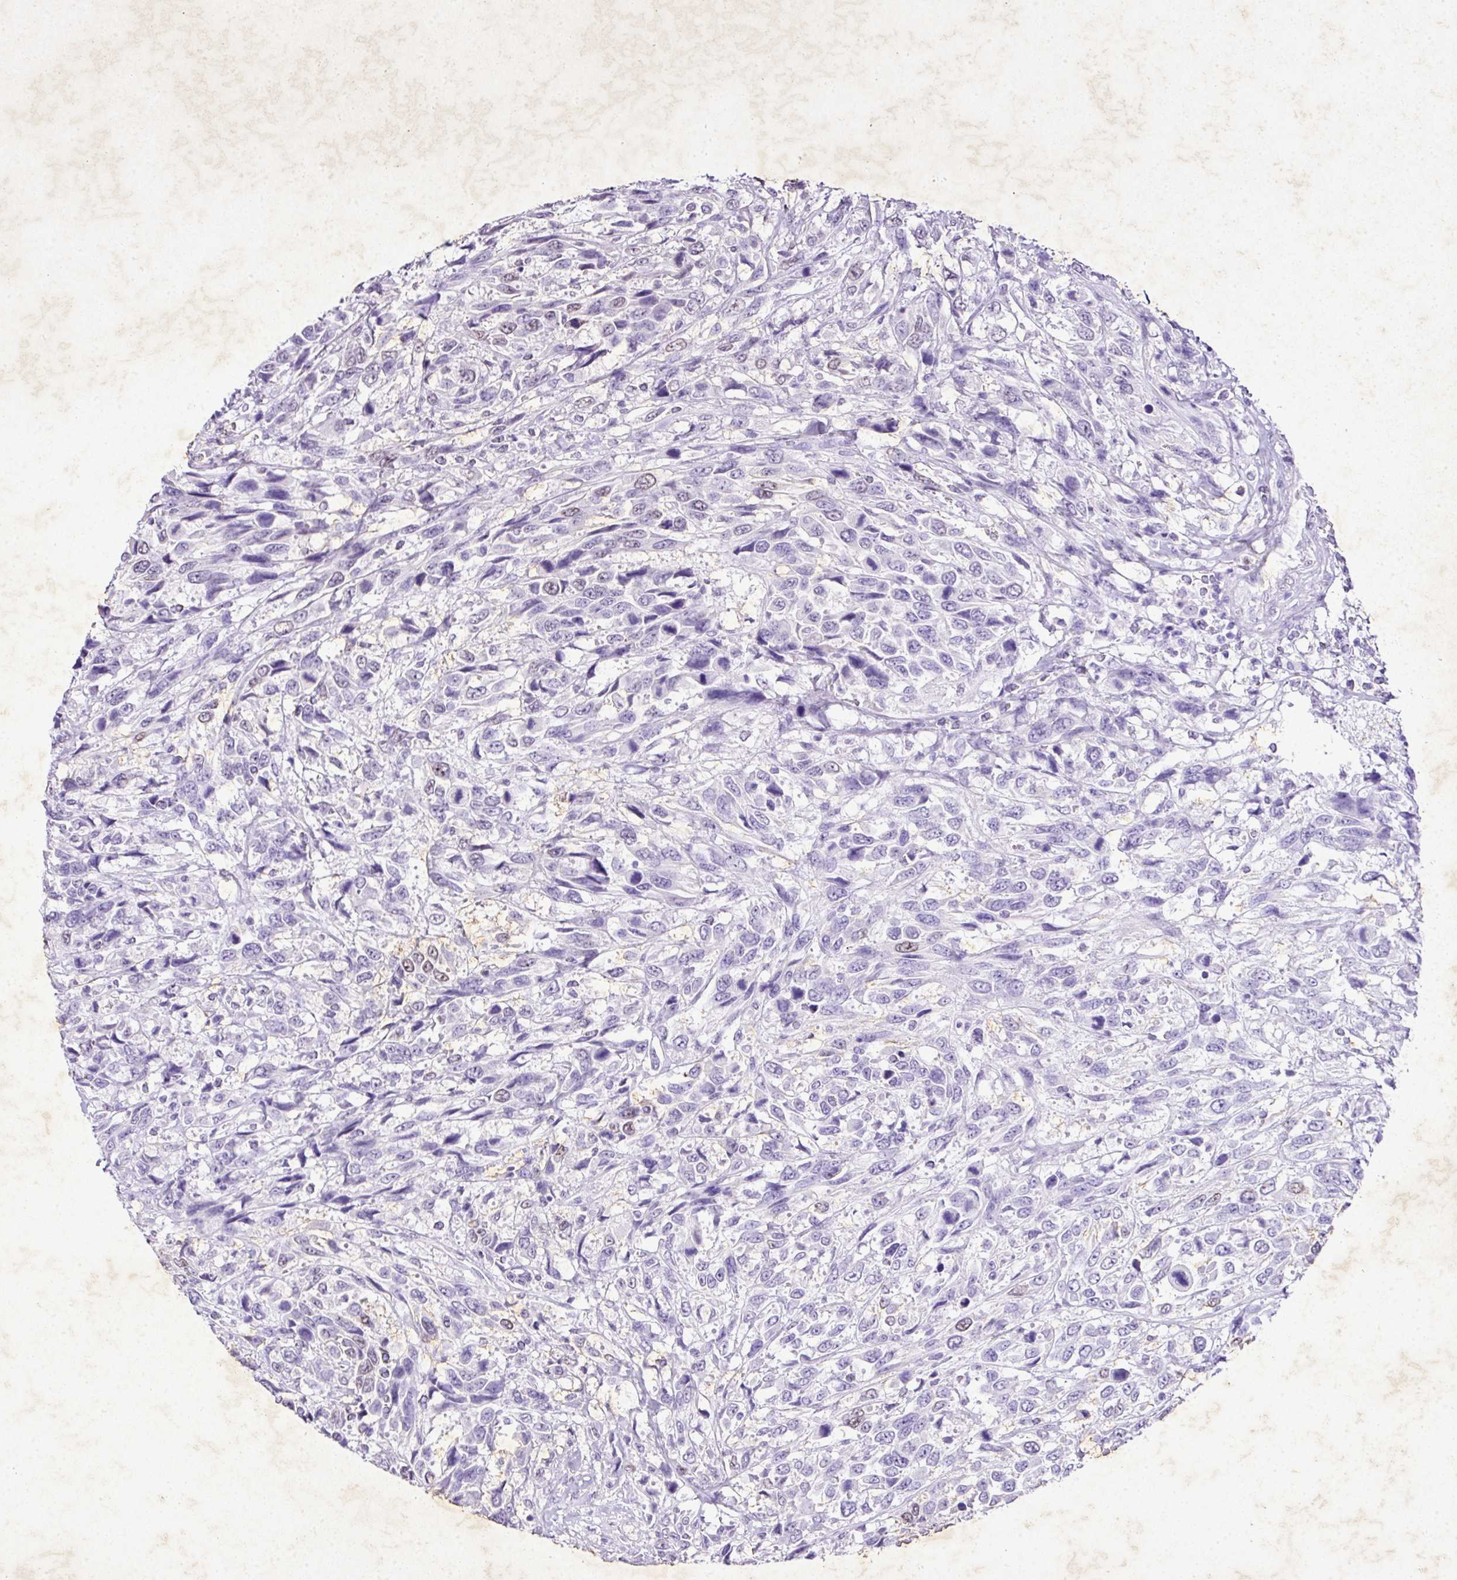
{"staining": {"intensity": "negative", "quantity": "none", "location": "none"}, "tissue": "urothelial cancer", "cell_type": "Tumor cells", "image_type": "cancer", "snomed": [{"axis": "morphology", "description": "Urothelial carcinoma, High grade"}, {"axis": "topography", "description": "Urinary bladder"}], "caption": "IHC histopathology image of neoplastic tissue: high-grade urothelial carcinoma stained with DAB (3,3'-diaminobenzidine) reveals no significant protein expression in tumor cells.", "gene": "KCNJ11", "patient": {"sex": "female", "age": 70}}